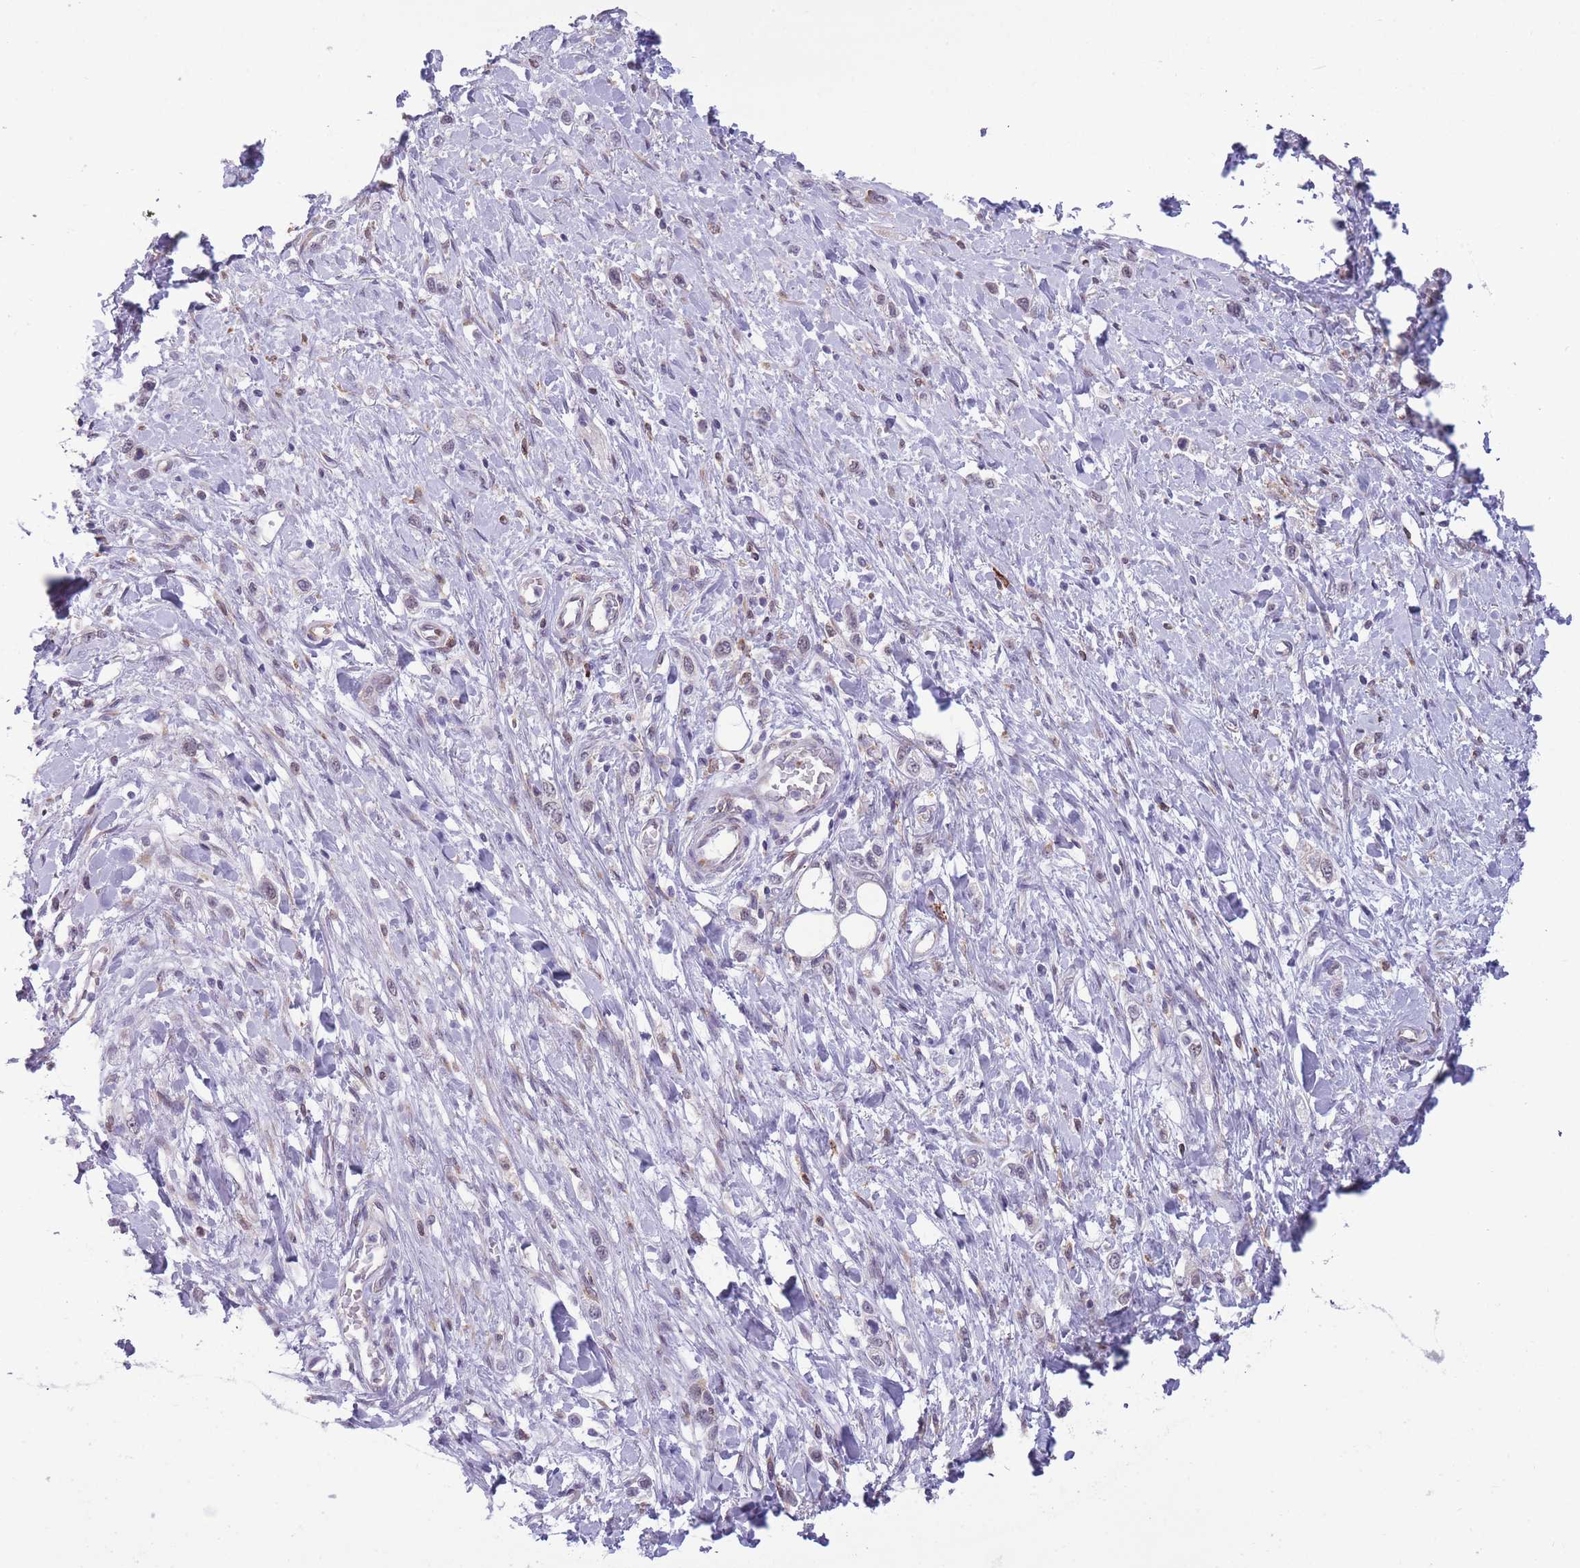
{"staining": {"intensity": "negative", "quantity": "none", "location": "none"}, "tissue": "stomach cancer", "cell_type": "Tumor cells", "image_type": "cancer", "snomed": [{"axis": "morphology", "description": "Adenocarcinoma, NOS"}, {"axis": "topography", "description": "Stomach"}], "caption": "Micrograph shows no protein positivity in tumor cells of stomach adenocarcinoma tissue. The staining is performed using DAB (3,3'-diaminobenzidine) brown chromogen with nuclei counter-stained in using hematoxylin.", "gene": "TMEM121", "patient": {"sex": "female", "age": 65}}